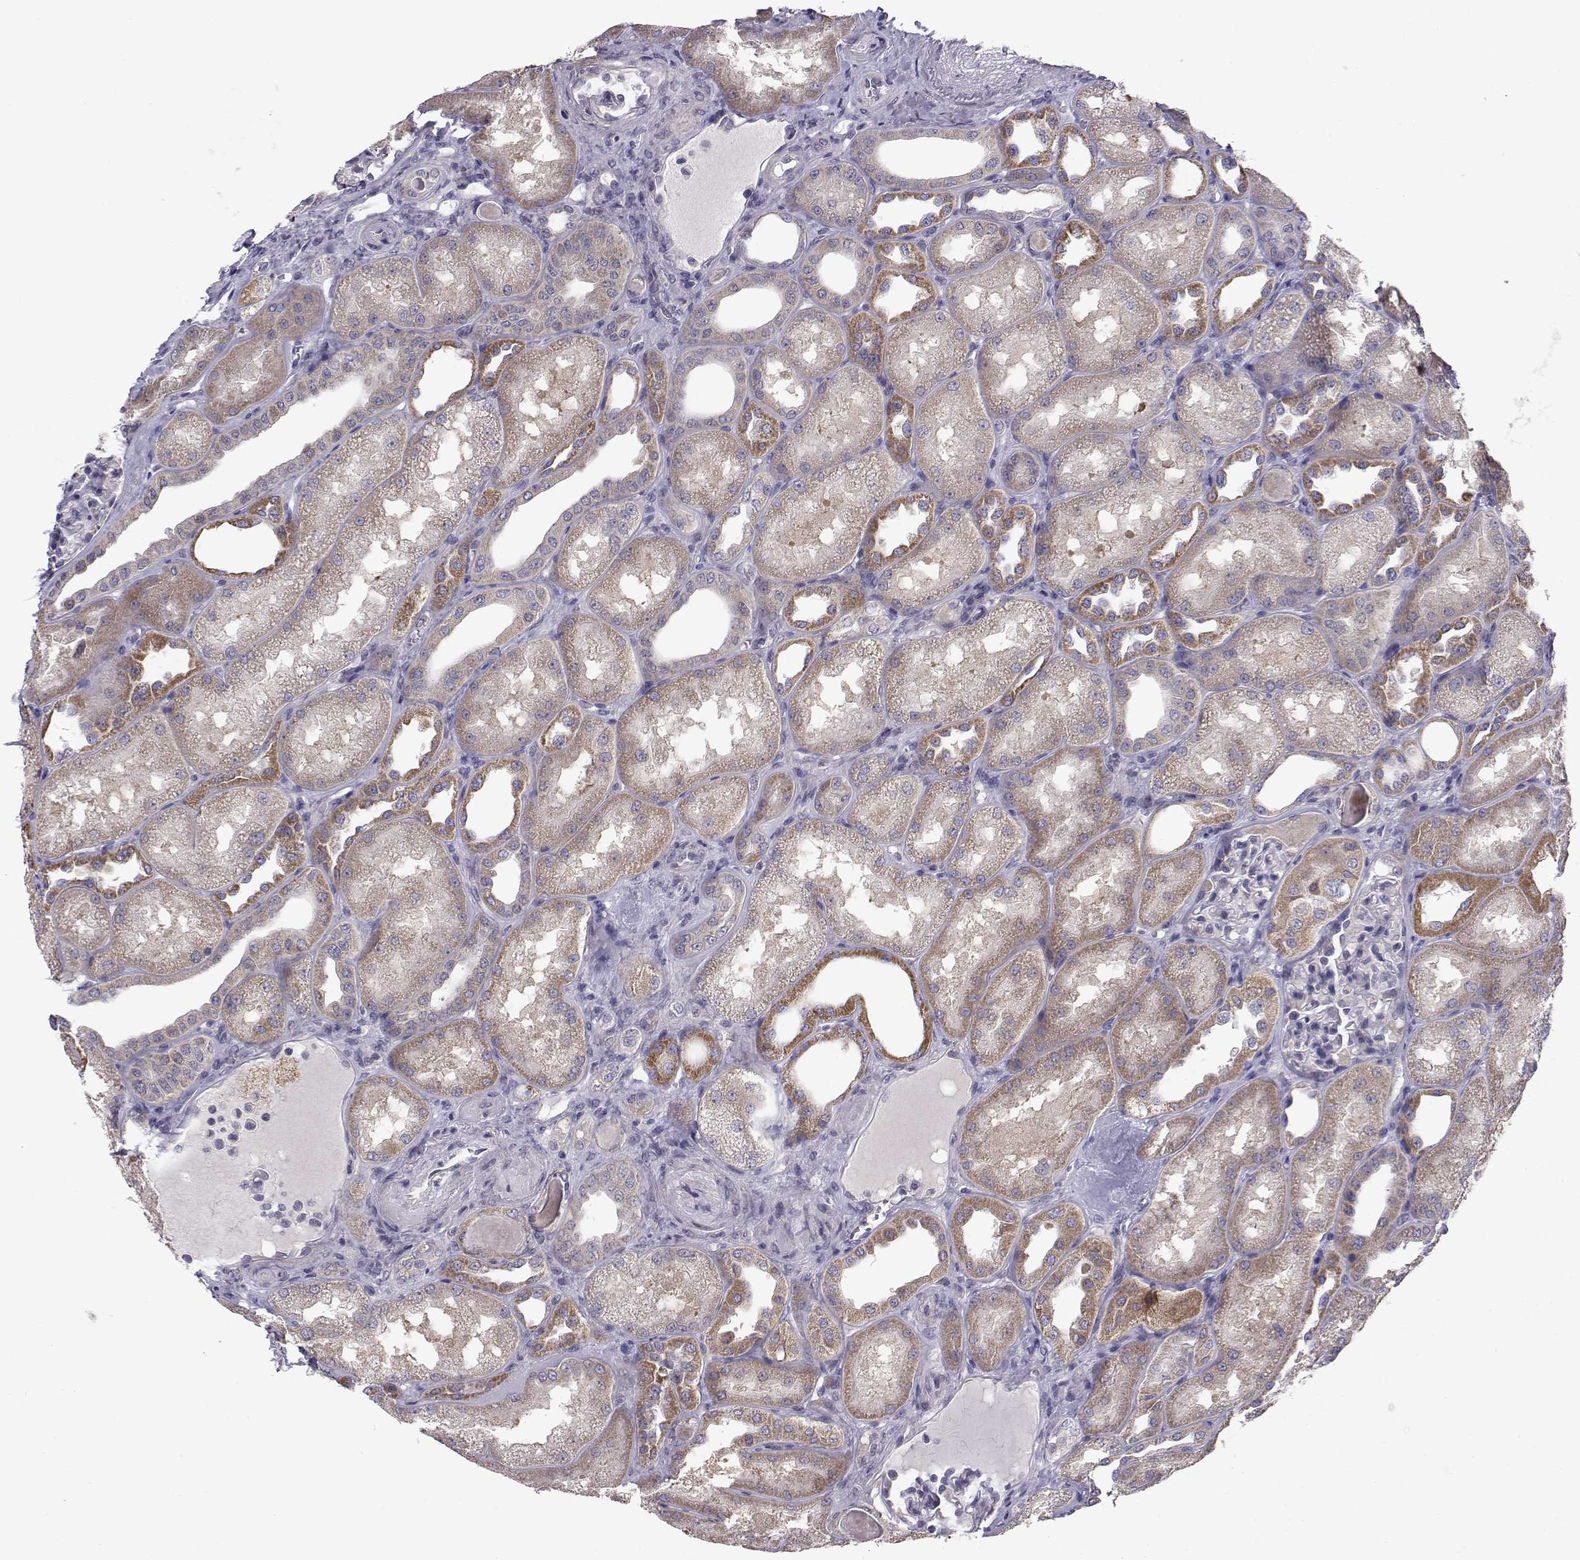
{"staining": {"intensity": "negative", "quantity": "none", "location": "none"}, "tissue": "kidney", "cell_type": "Cells in glomeruli", "image_type": "normal", "snomed": [{"axis": "morphology", "description": "Normal tissue, NOS"}, {"axis": "topography", "description": "Kidney"}], "caption": "Kidney stained for a protein using immunohistochemistry displays no positivity cells in glomeruli.", "gene": "PEX5L", "patient": {"sex": "male", "age": 61}}